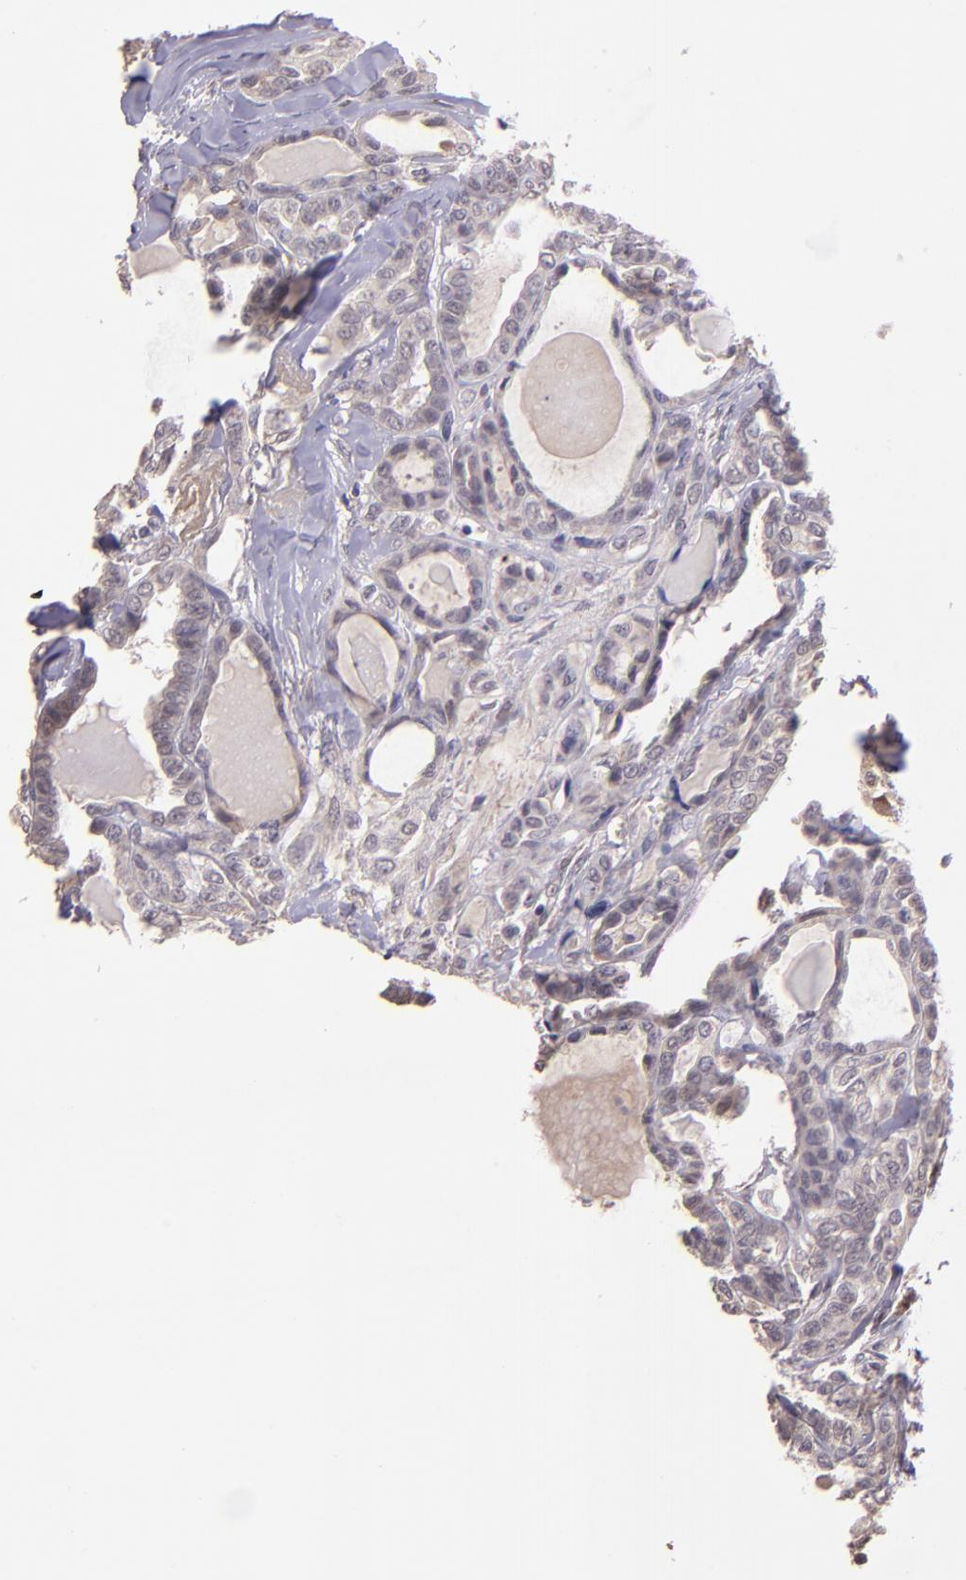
{"staining": {"intensity": "weak", "quantity": ">75%", "location": "cytoplasmic/membranous"}, "tissue": "thyroid cancer", "cell_type": "Tumor cells", "image_type": "cancer", "snomed": [{"axis": "morphology", "description": "Carcinoma, NOS"}, {"axis": "topography", "description": "Thyroid gland"}], "caption": "Brown immunohistochemical staining in thyroid cancer displays weak cytoplasmic/membranous expression in approximately >75% of tumor cells.", "gene": "TAF7L", "patient": {"sex": "female", "age": 91}}